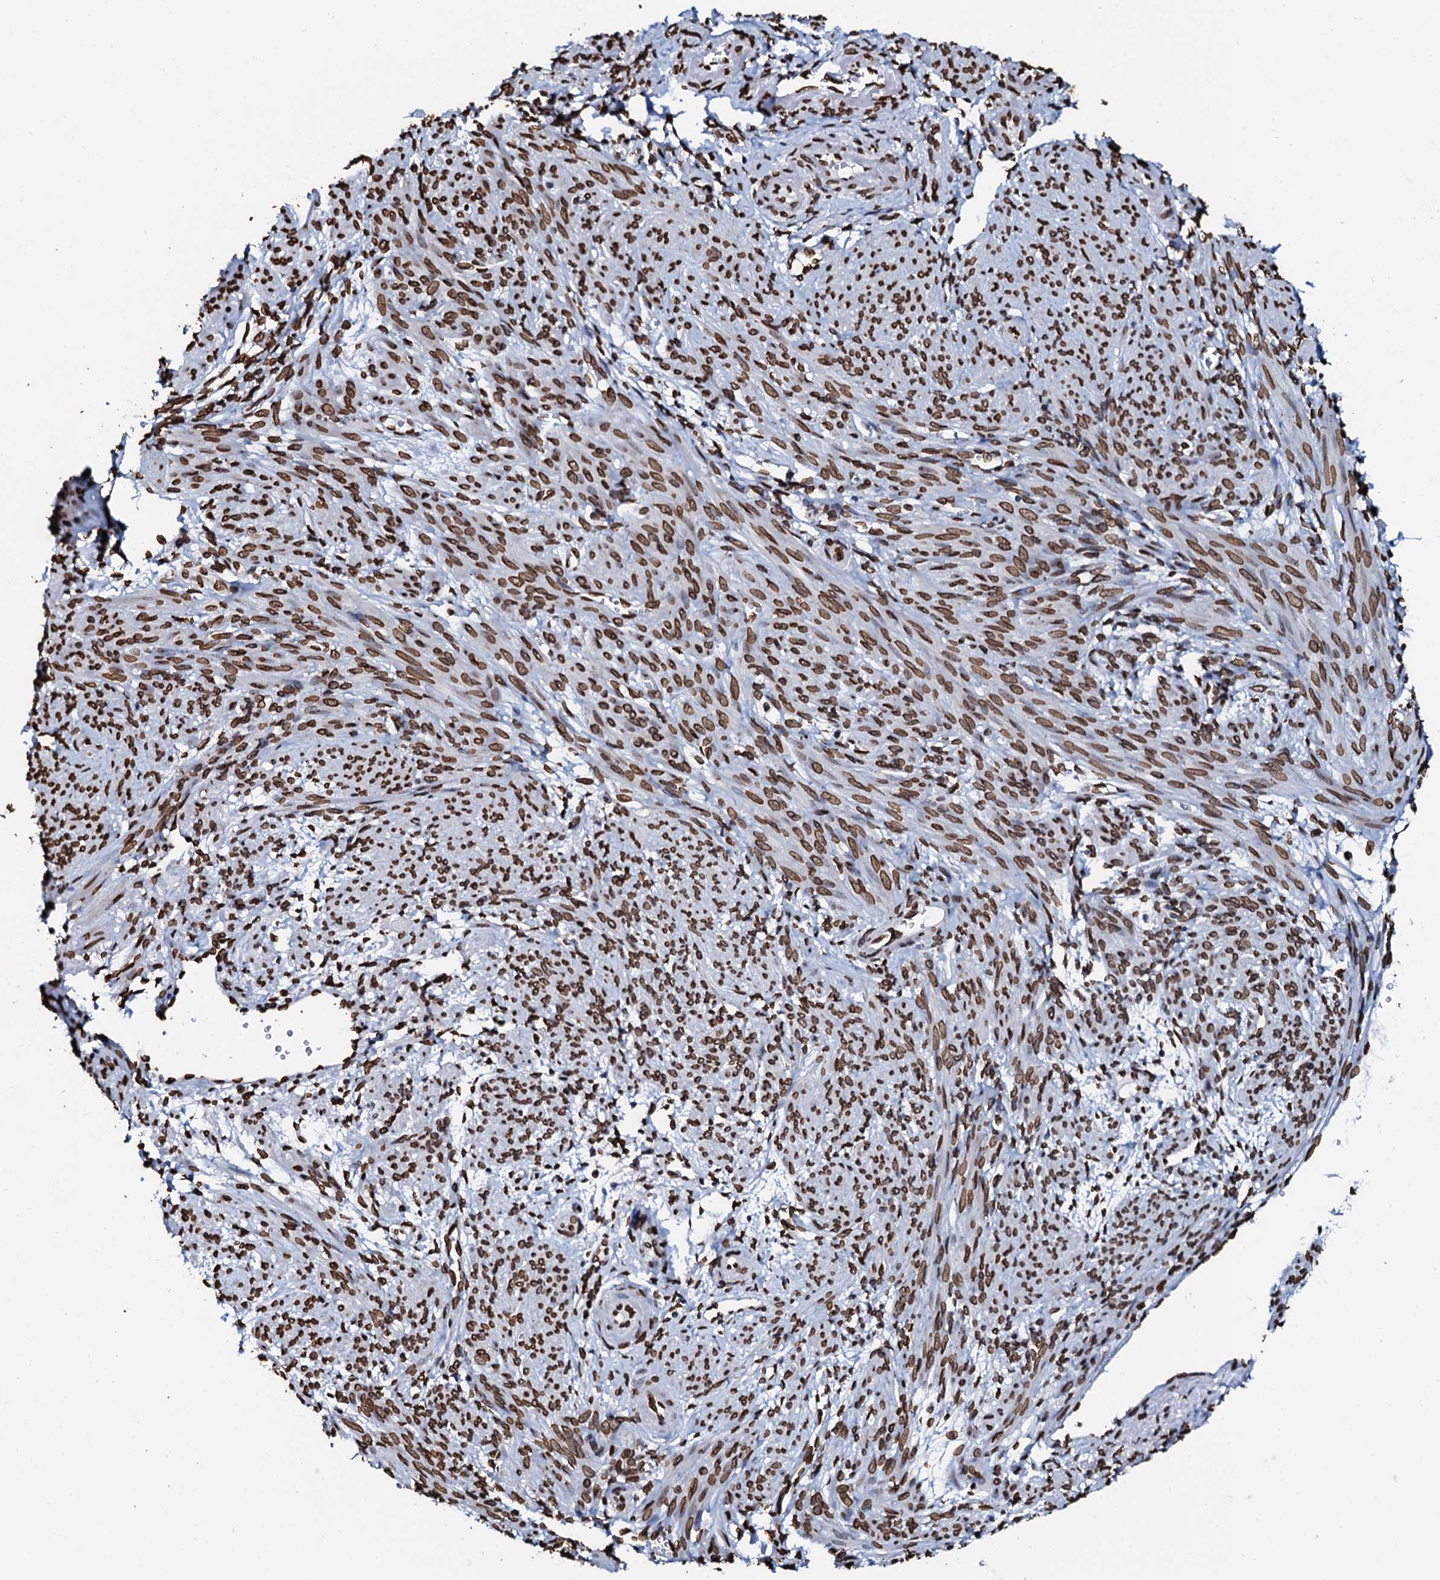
{"staining": {"intensity": "strong", "quantity": ">75%", "location": "nuclear"}, "tissue": "smooth muscle", "cell_type": "Smooth muscle cells", "image_type": "normal", "snomed": [{"axis": "morphology", "description": "Normal tissue, NOS"}, {"axis": "topography", "description": "Smooth muscle"}], "caption": "Protein analysis of unremarkable smooth muscle reveals strong nuclear staining in approximately >75% of smooth muscle cells.", "gene": "KATNAL2", "patient": {"sex": "female", "age": 39}}